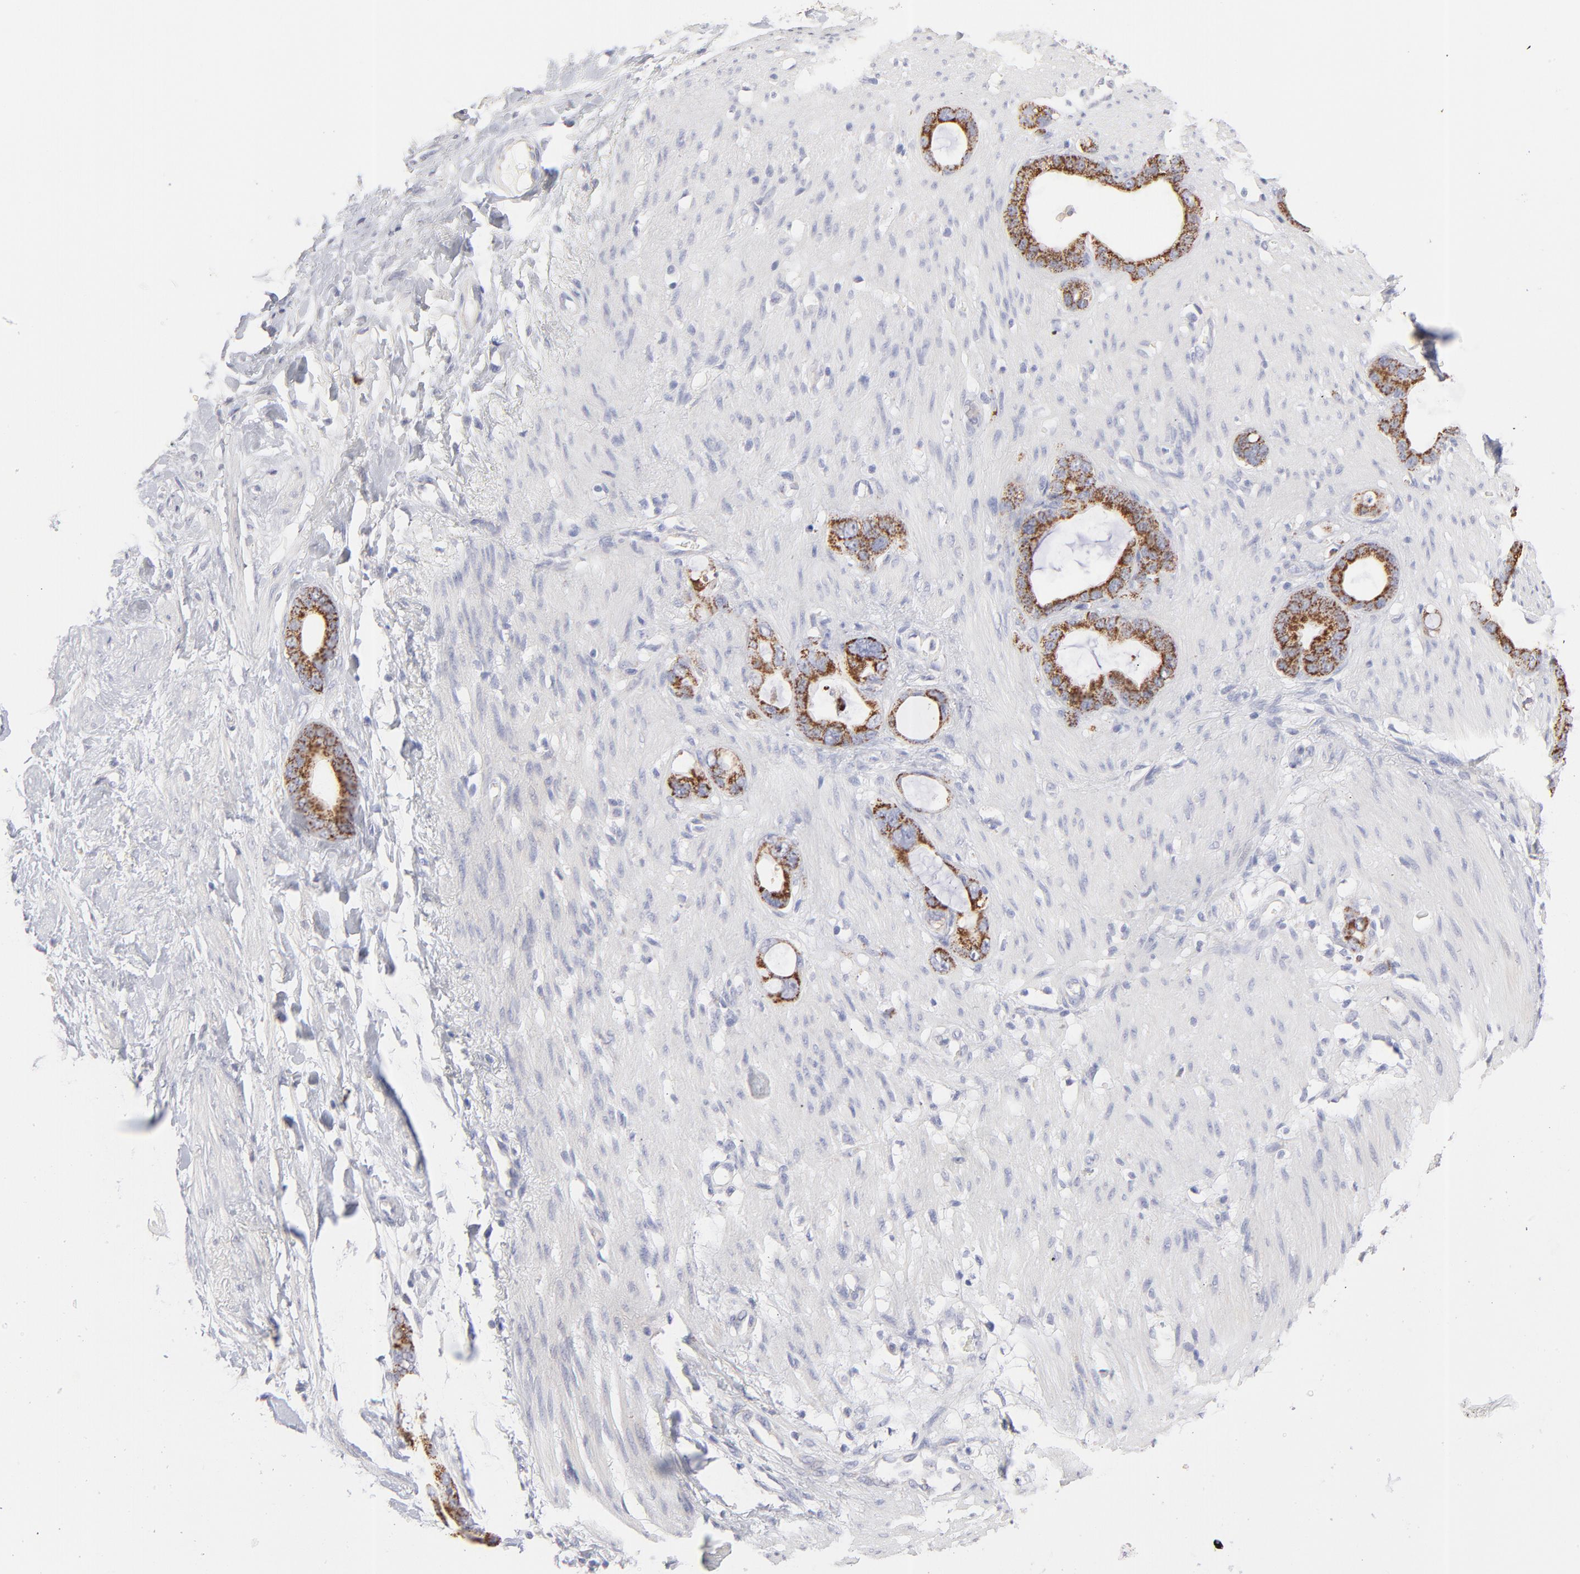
{"staining": {"intensity": "strong", "quantity": ">75%", "location": "cytoplasmic/membranous"}, "tissue": "stomach cancer", "cell_type": "Tumor cells", "image_type": "cancer", "snomed": [{"axis": "morphology", "description": "Adenocarcinoma, NOS"}, {"axis": "topography", "description": "Stomach"}], "caption": "Stomach cancer (adenocarcinoma) stained for a protein (brown) reveals strong cytoplasmic/membranous positive expression in about >75% of tumor cells.", "gene": "TST", "patient": {"sex": "female", "age": 75}}